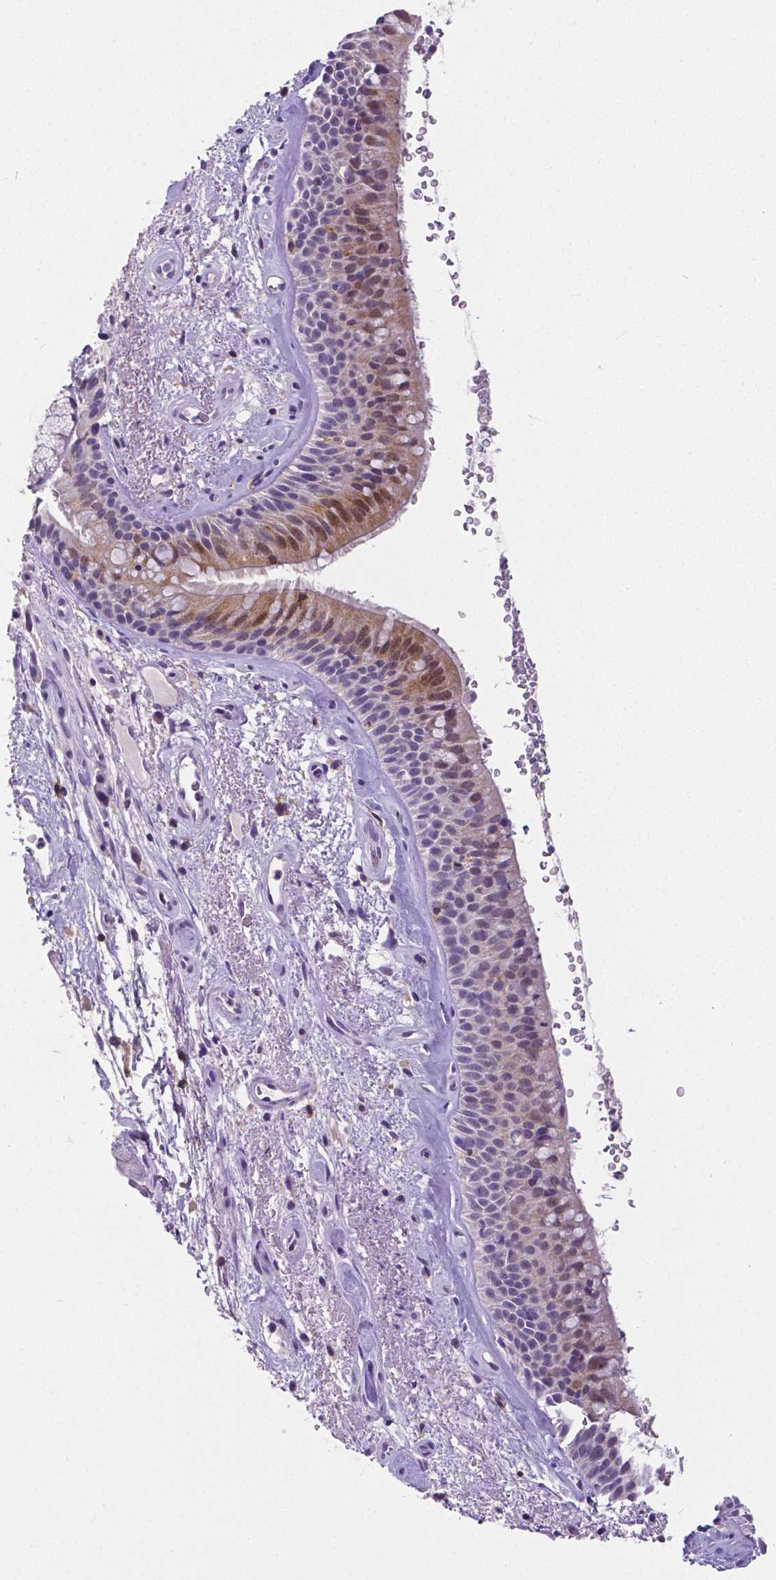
{"staining": {"intensity": "weak", "quantity": "<25%", "location": "cytoplasmic/membranous,nuclear"}, "tissue": "bronchus", "cell_type": "Respiratory epithelial cells", "image_type": "normal", "snomed": [{"axis": "morphology", "description": "Normal tissue, NOS"}, {"axis": "topography", "description": "Bronchus"}], "caption": "This histopathology image is of benign bronchus stained with IHC to label a protein in brown with the nuclei are counter-stained blue. There is no positivity in respiratory epithelial cells. Brightfield microscopy of IHC stained with DAB (3,3'-diaminobenzidine) (brown) and hematoxylin (blue), captured at high magnification.", "gene": "CD4", "patient": {"sex": "male", "age": 48}}